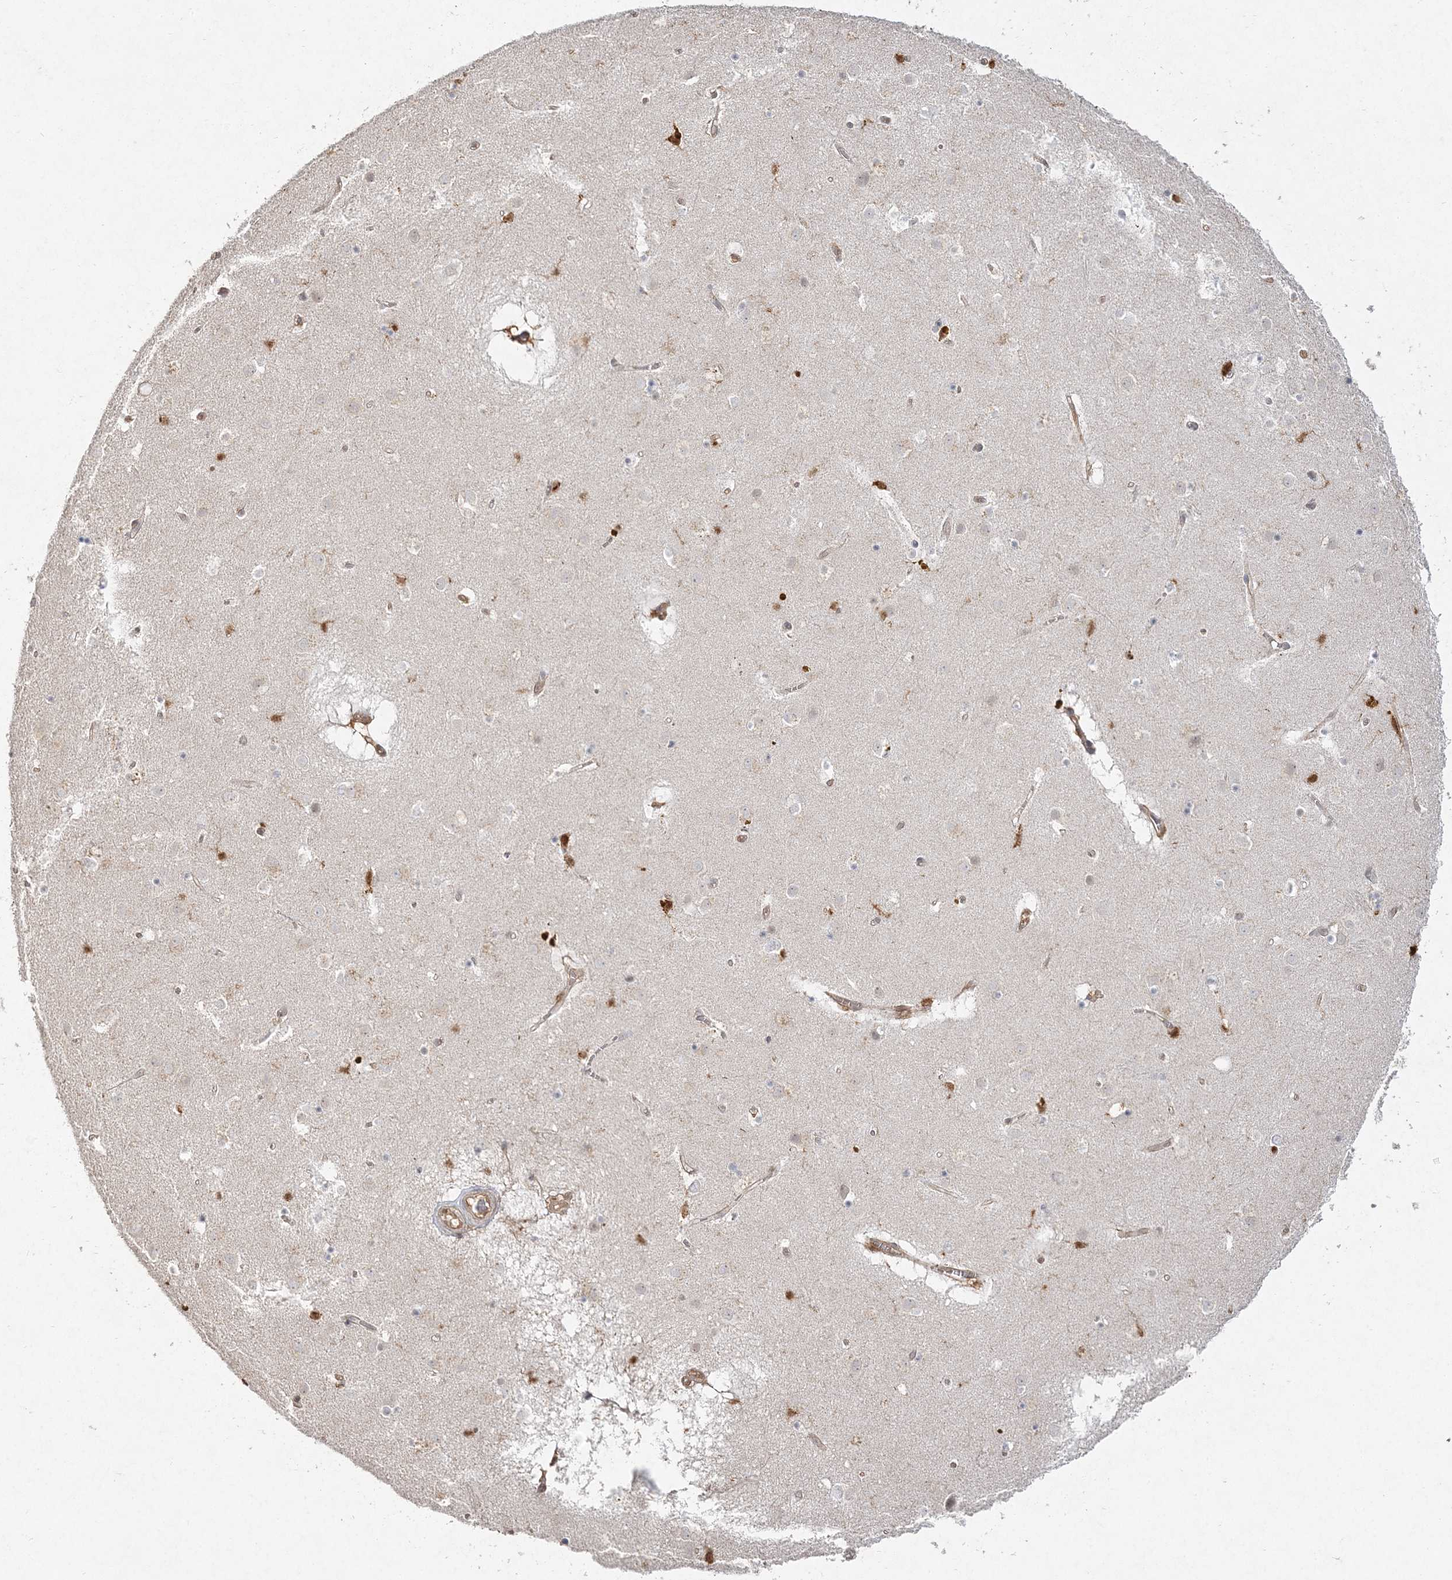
{"staining": {"intensity": "negative", "quantity": "none", "location": "none"}, "tissue": "caudate", "cell_type": "Glial cells", "image_type": "normal", "snomed": [{"axis": "morphology", "description": "Normal tissue, NOS"}, {"axis": "topography", "description": "Lateral ventricle wall"}], "caption": "This is an immunohistochemistry (IHC) image of benign human caudate. There is no staining in glial cells.", "gene": "S100A11", "patient": {"sex": "male", "age": 70}}